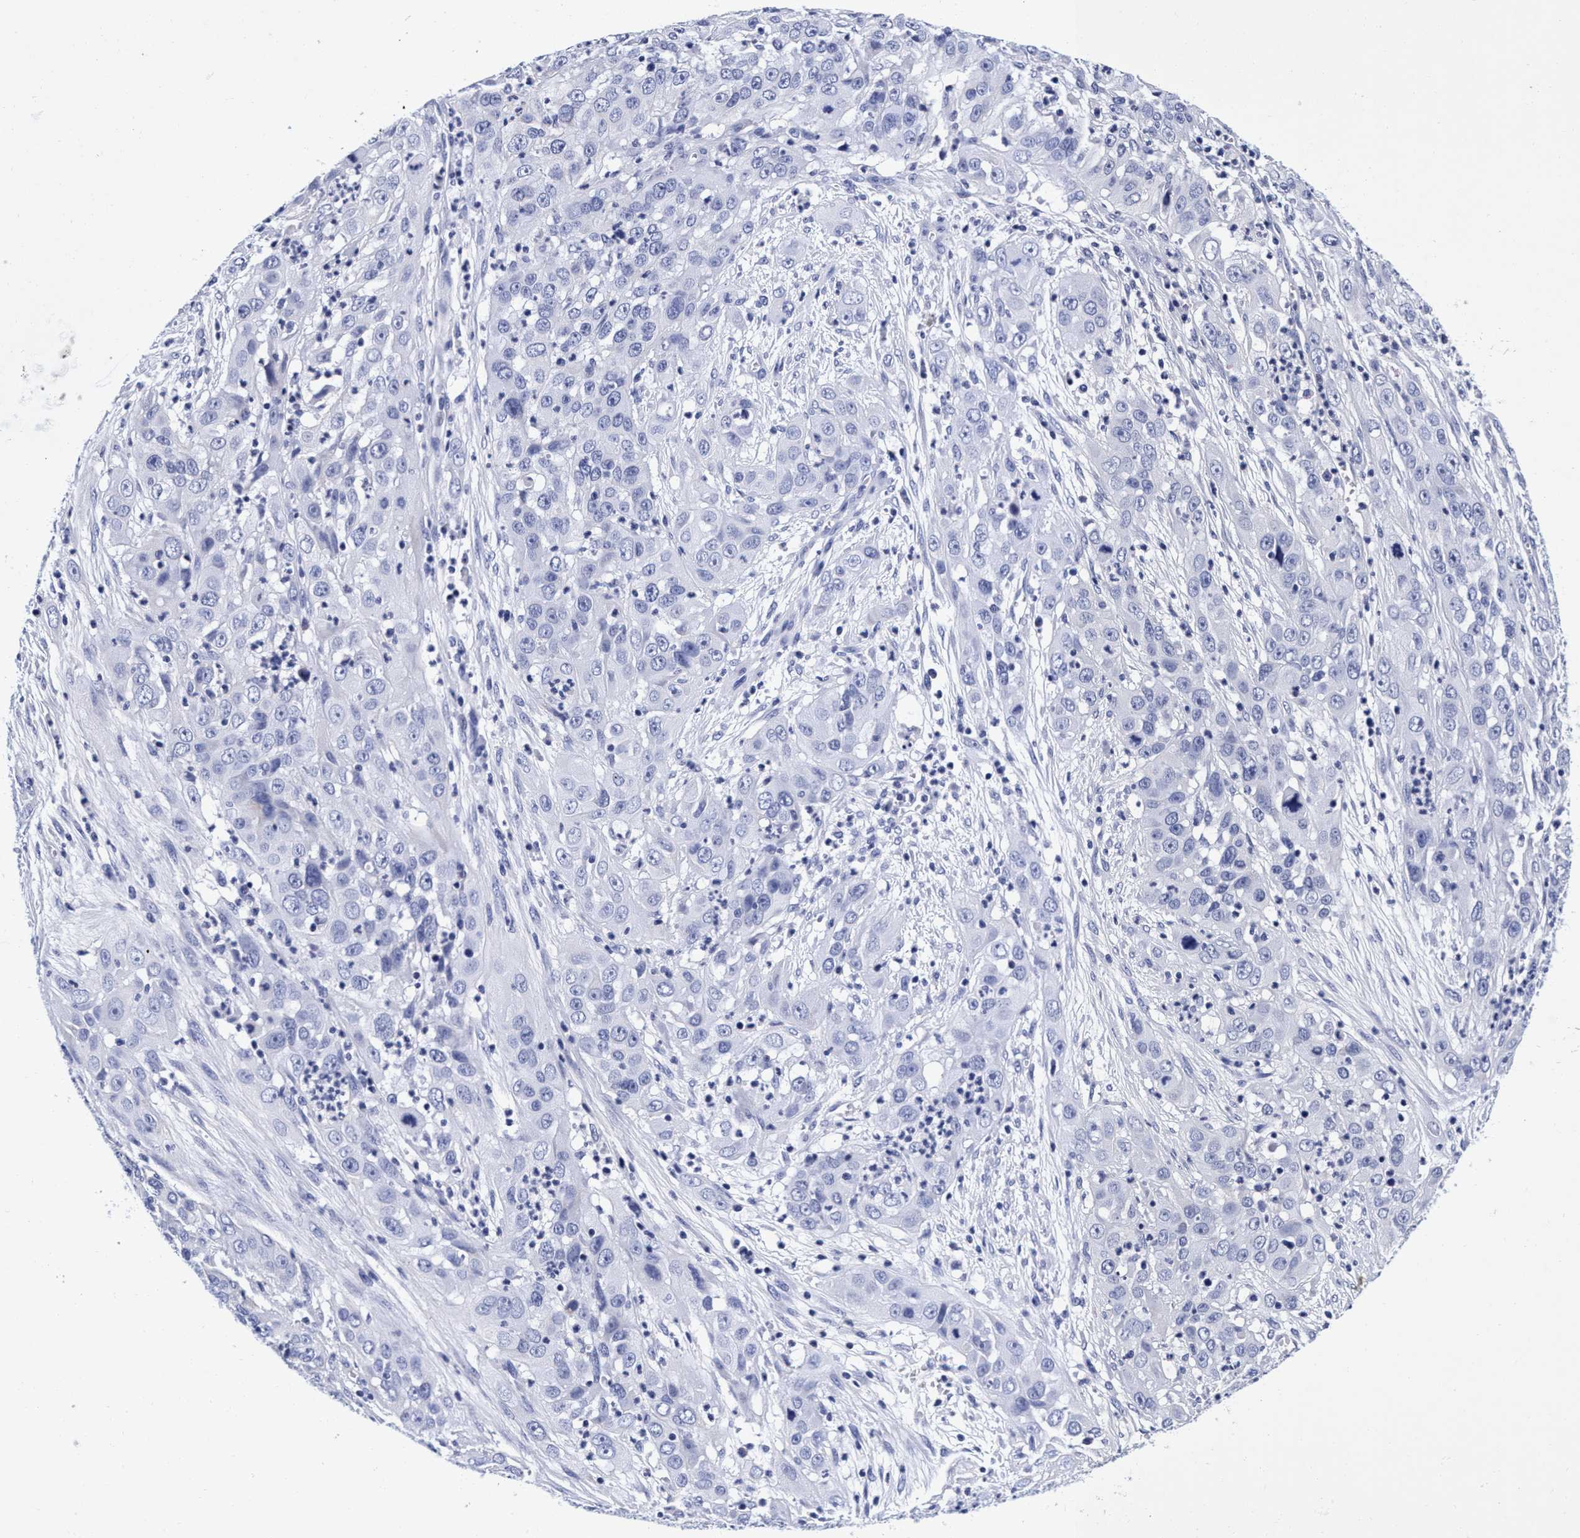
{"staining": {"intensity": "negative", "quantity": "none", "location": "none"}, "tissue": "cervical cancer", "cell_type": "Tumor cells", "image_type": "cancer", "snomed": [{"axis": "morphology", "description": "Squamous cell carcinoma, NOS"}, {"axis": "topography", "description": "Cervix"}], "caption": "Immunohistochemical staining of cervical squamous cell carcinoma shows no significant positivity in tumor cells. The staining was performed using DAB (3,3'-diaminobenzidine) to visualize the protein expression in brown, while the nuclei were stained in blue with hematoxylin (Magnification: 20x).", "gene": "PLPPR1", "patient": {"sex": "female", "age": 32}}